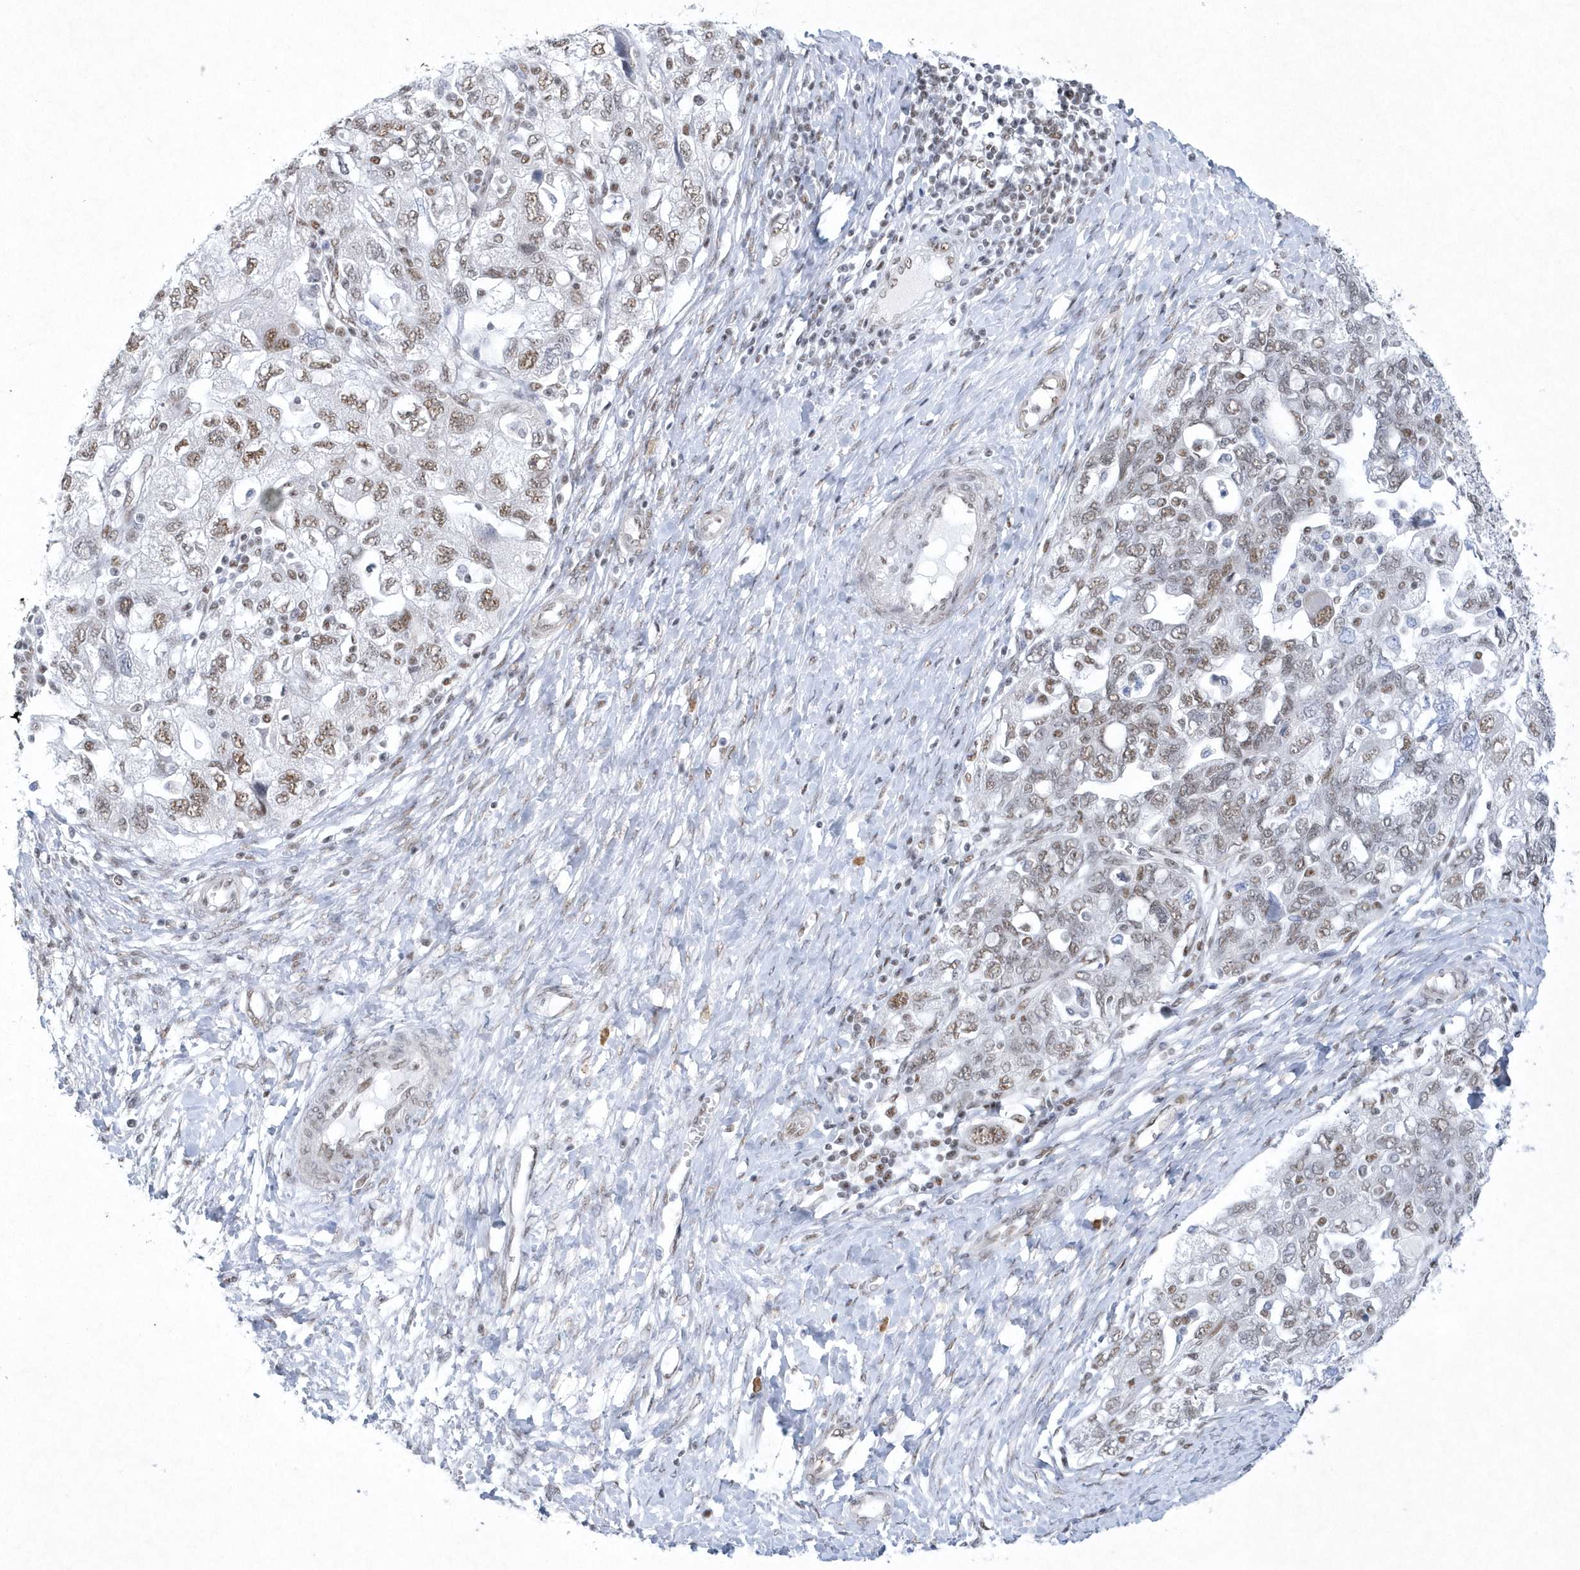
{"staining": {"intensity": "moderate", "quantity": "25%-75%", "location": "nuclear"}, "tissue": "ovarian cancer", "cell_type": "Tumor cells", "image_type": "cancer", "snomed": [{"axis": "morphology", "description": "Carcinoma, NOS"}, {"axis": "morphology", "description": "Cystadenocarcinoma, serous, NOS"}, {"axis": "topography", "description": "Ovary"}], "caption": "High-magnification brightfield microscopy of ovarian carcinoma stained with DAB (3,3'-diaminobenzidine) (brown) and counterstained with hematoxylin (blue). tumor cells exhibit moderate nuclear expression is present in approximately25%-75% of cells.", "gene": "DCLRE1A", "patient": {"sex": "female", "age": 69}}